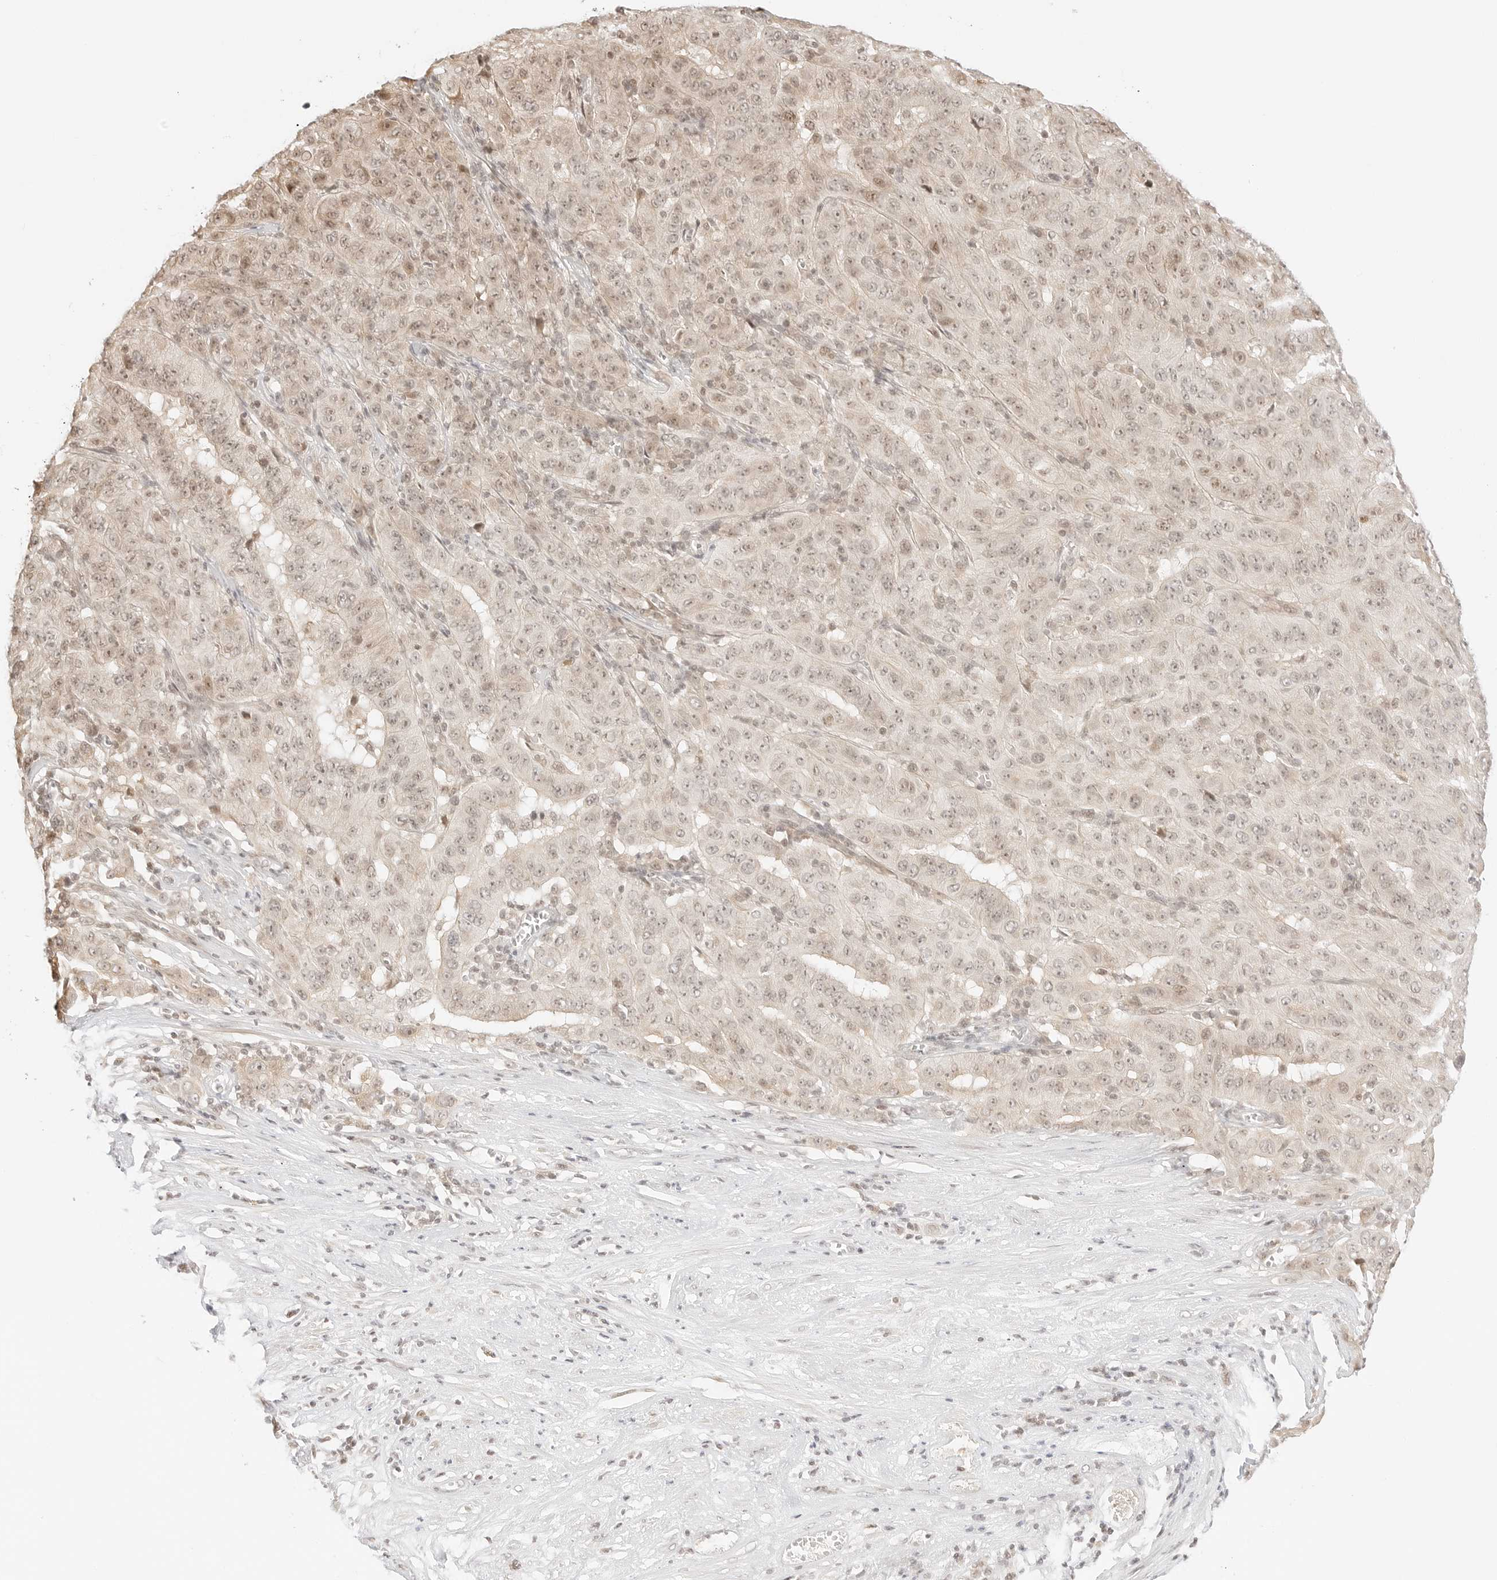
{"staining": {"intensity": "weak", "quantity": "<25%", "location": "cytoplasmic/membranous,nuclear"}, "tissue": "pancreatic cancer", "cell_type": "Tumor cells", "image_type": "cancer", "snomed": [{"axis": "morphology", "description": "Adenocarcinoma, NOS"}, {"axis": "topography", "description": "Pancreas"}], "caption": "This is an immunohistochemistry histopathology image of pancreatic adenocarcinoma. There is no positivity in tumor cells.", "gene": "RPS6KL1", "patient": {"sex": "male", "age": 63}}